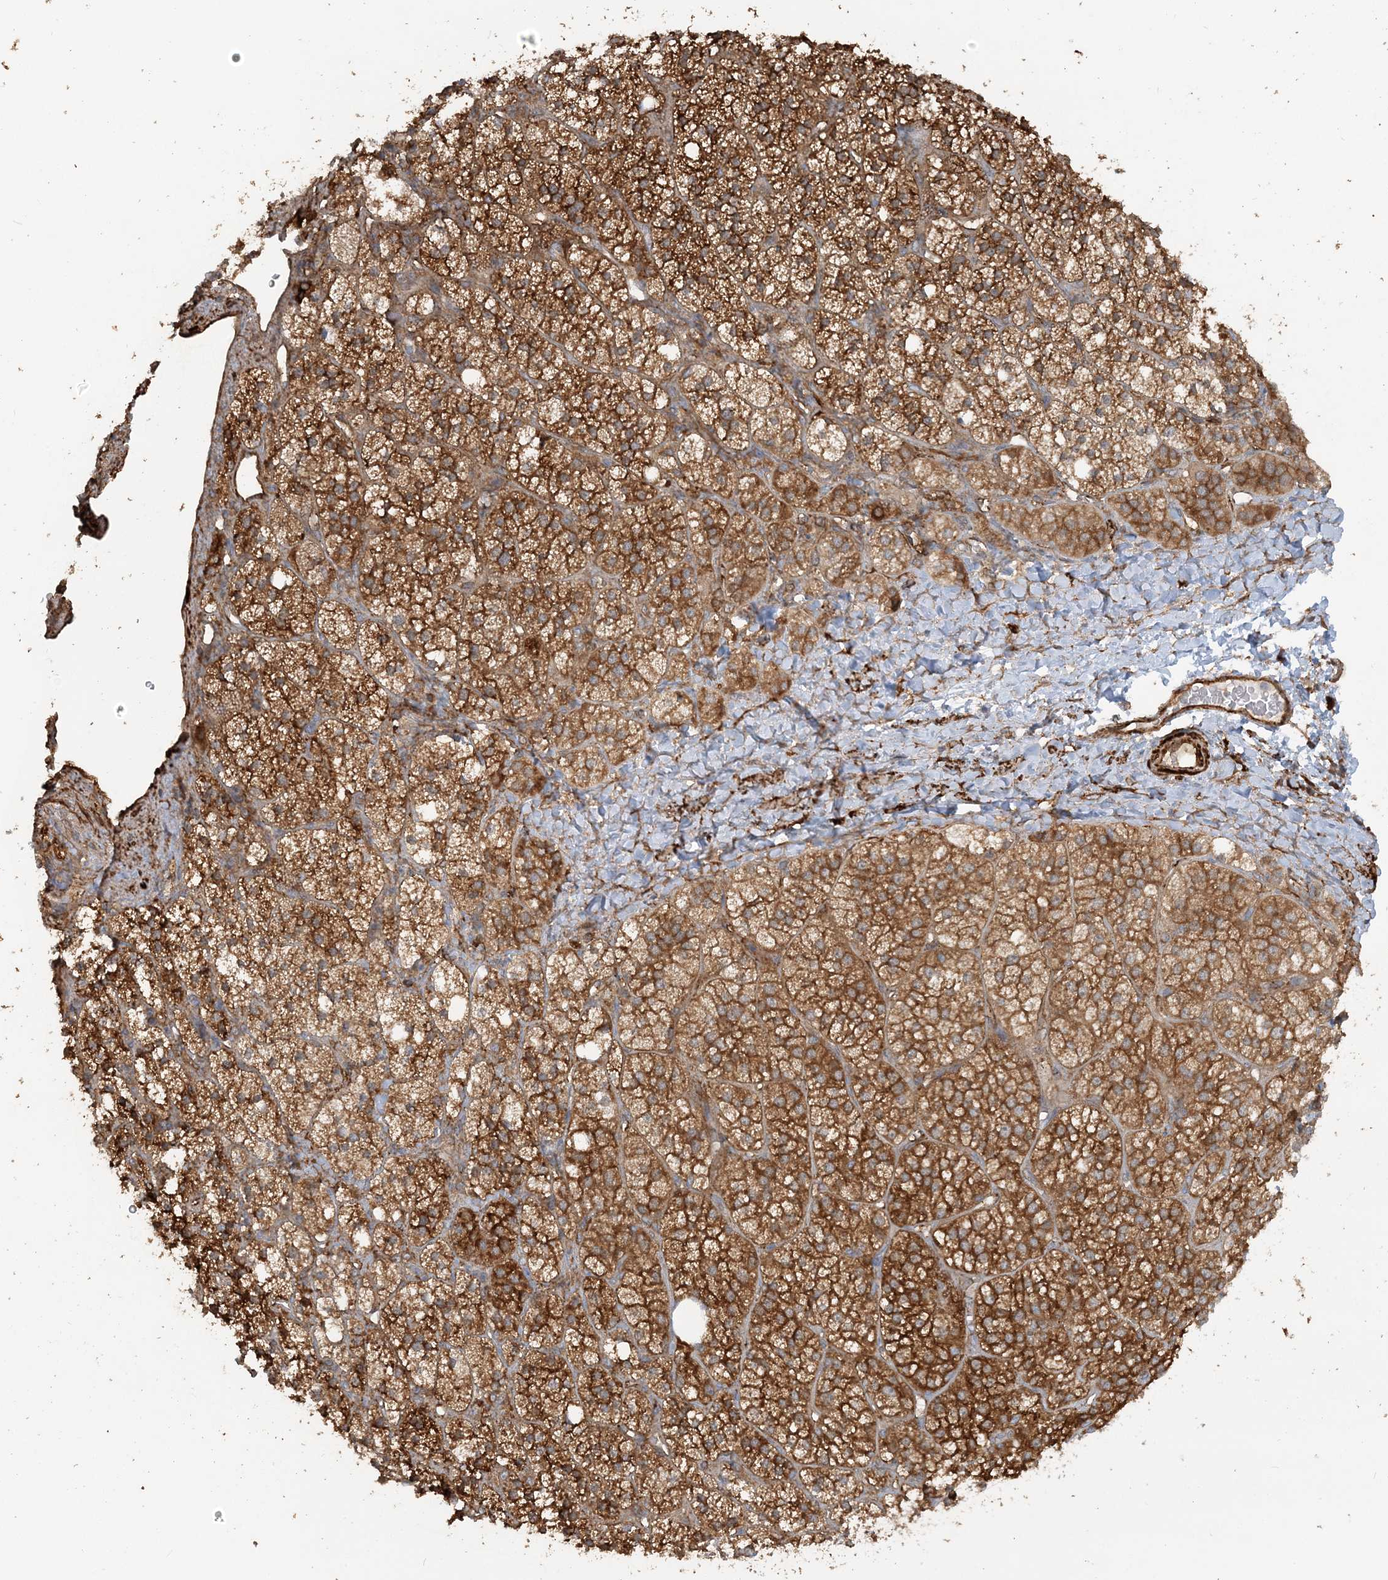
{"staining": {"intensity": "strong", "quantity": ">75%", "location": "cytoplasmic/membranous"}, "tissue": "adrenal gland", "cell_type": "Glandular cells", "image_type": "normal", "snomed": [{"axis": "morphology", "description": "Normal tissue, NOS"}, {"axis": "topography", "description": "Adrenal gland"}], "caption": "Glandular cells show strong cytoplasmic/membranous staining in about >75% of cells in benign adrenal gland.", "gene": "DSTN", "patient": {"sex": "male", "age": 61}}